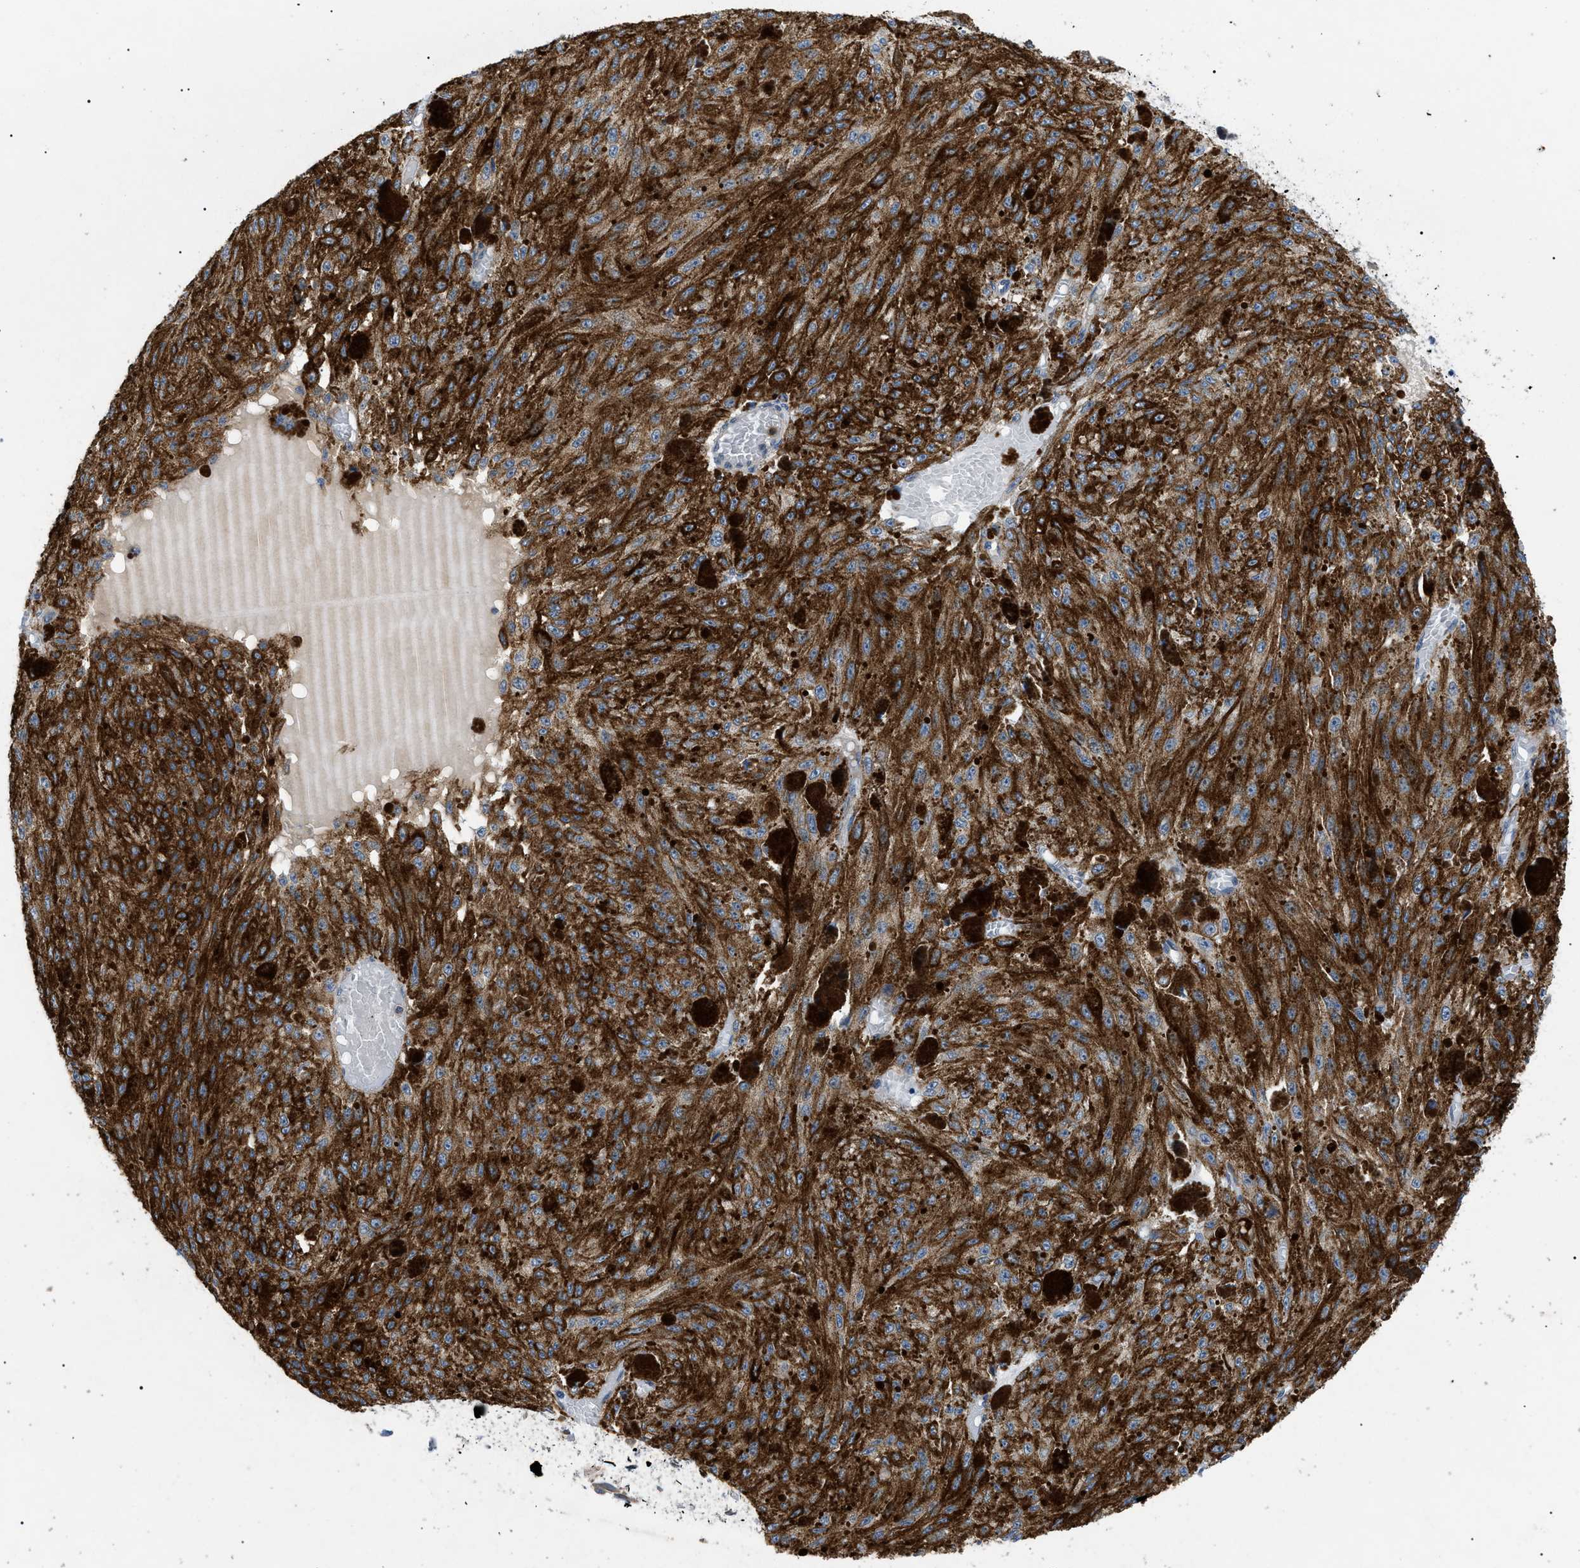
{"staining": {"intensity": "strong", "quantity": ">75%", "location": "cytoplasmic/membranous"}, "tissue": "melanoma", "cell_type": "Tumor cells", "image_type": "cancer", "snomed": [{"axis": "morphology", "description": "Malignant melanoma, NOS"}, {"axis": "topography", "description": "Other"}], "caption": "The histopathology image reveals a brown stain indicating the presence of a protein in the cytoplasmic/membranous of tumor cells in malignant melanoma.", "gene": "RIPK1", "patient": {"sex": "male", "age": 79}}